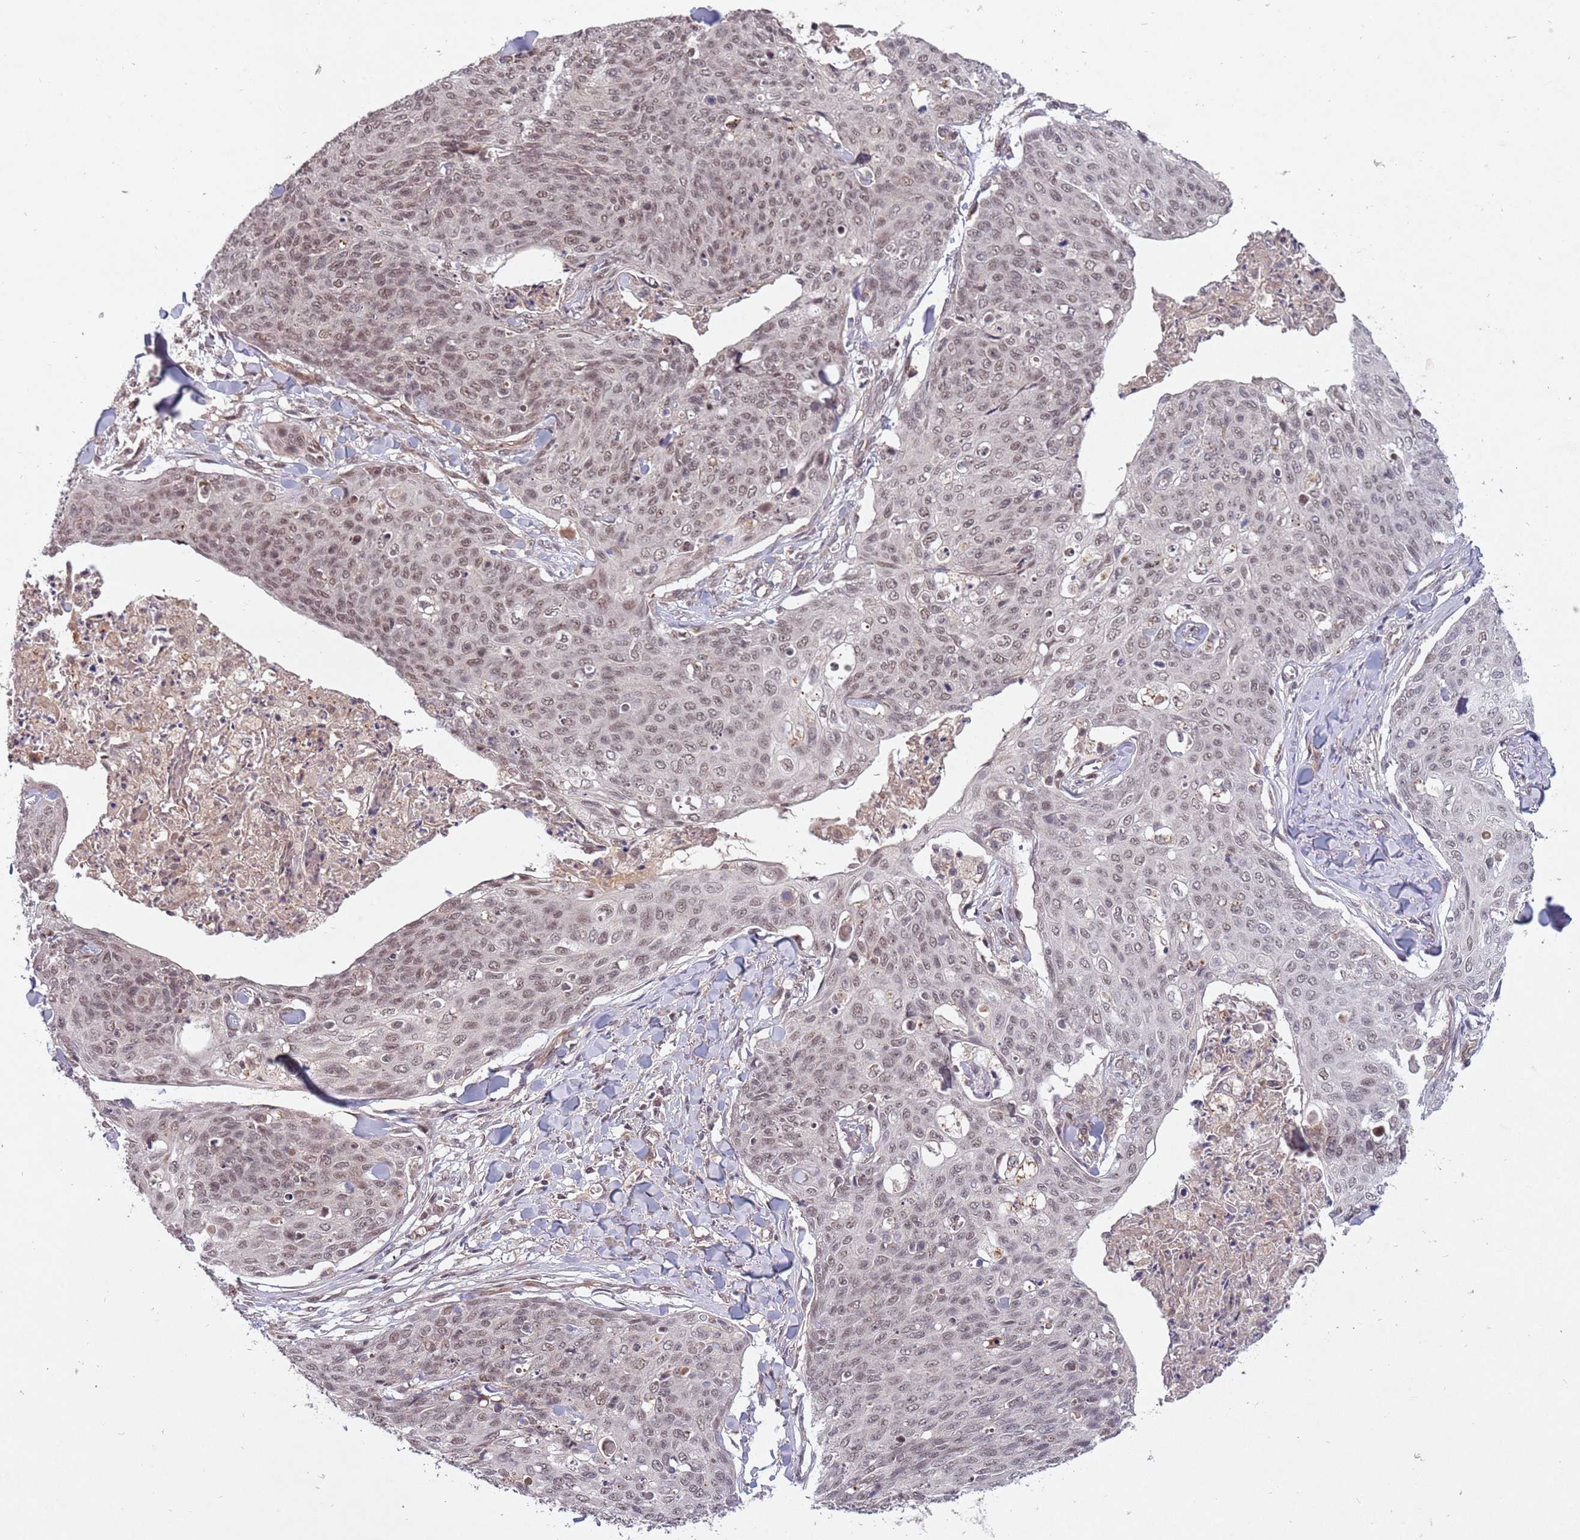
{"staining": {"intensity": "weak", "quantity": ">75%", "location": "nuclear"}, "tissue": "skin cancer", "cell_type": "Tumor cells", "image_type": "cancer", "snomed": [{"axis": "morphology", "description": "Squamous cell carcinoma, NOS"}, {"axis": "topography", "description": "Skin"}, {"axis": "topography", "description": "Vulva"}], "caption": "The immunohistochemical stain highlights weak nuclear positivity in tumor cells of skin cancer tissue.", "gene": "SUDS3", "patient": {"sex": "female", "age": 85}}